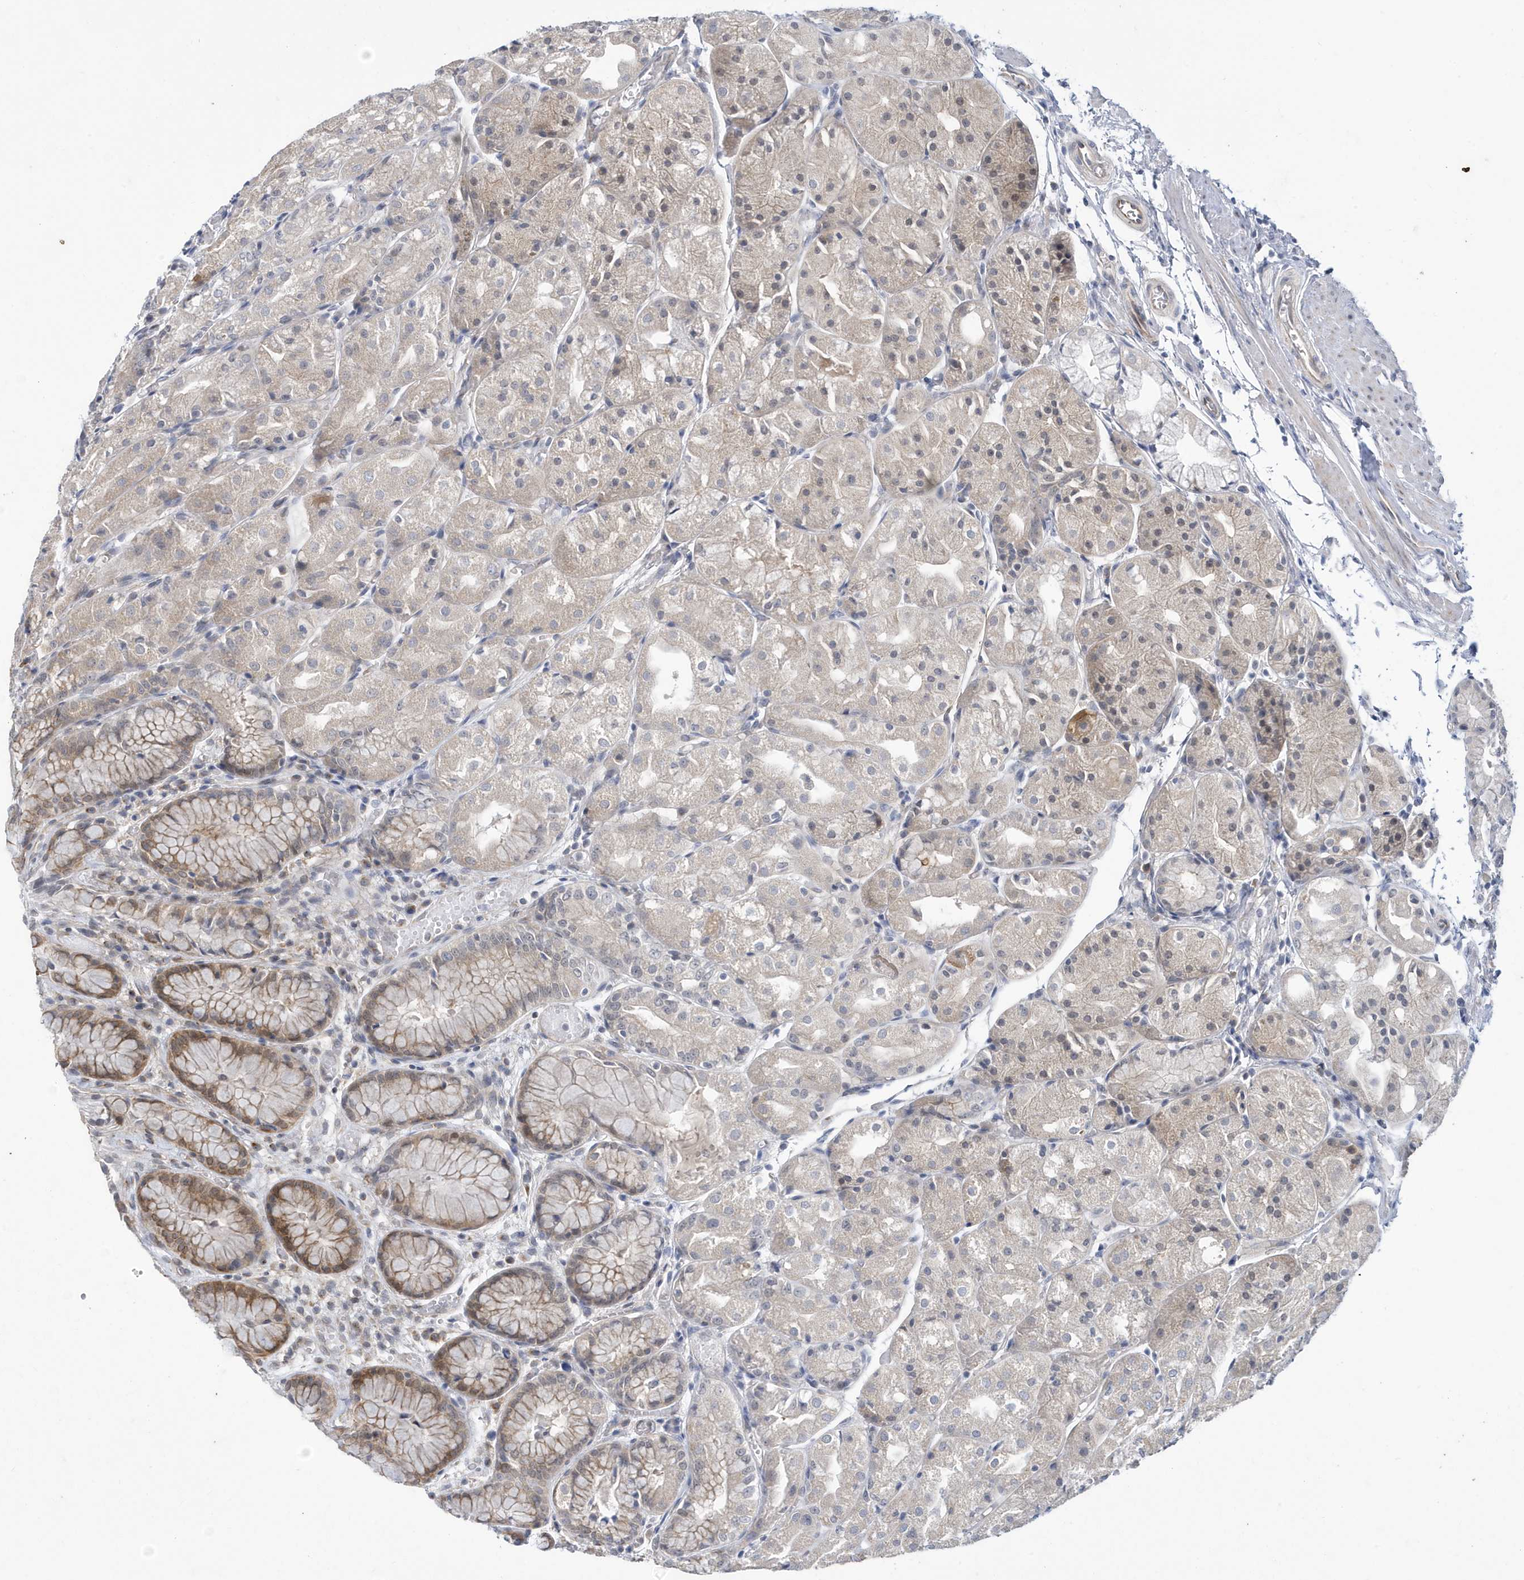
{"staining": {"intensity": "moderate", "quantity": "25%-75%", "location": "cytoplasmic/membranous,nuclear"}, "tissue": "stomach", "cell_type": "Glandular cells", "image_type": "normal", "snomed": [{"axis": "morphology", "description": "Normal tissue, NOS"}, {"axis": "topography", "description": "Stomach, upper"}], "caption": "Protein expression analysis of unremarkable stomach displays moderate cytoplasmic/membranous,nuclear positivity in about 25%-75% of glandular cells. (IHC, brightfield microscopy, high magnification).", "gene": "ZNF654", "patient": {"sex": "male", "age": 72}}